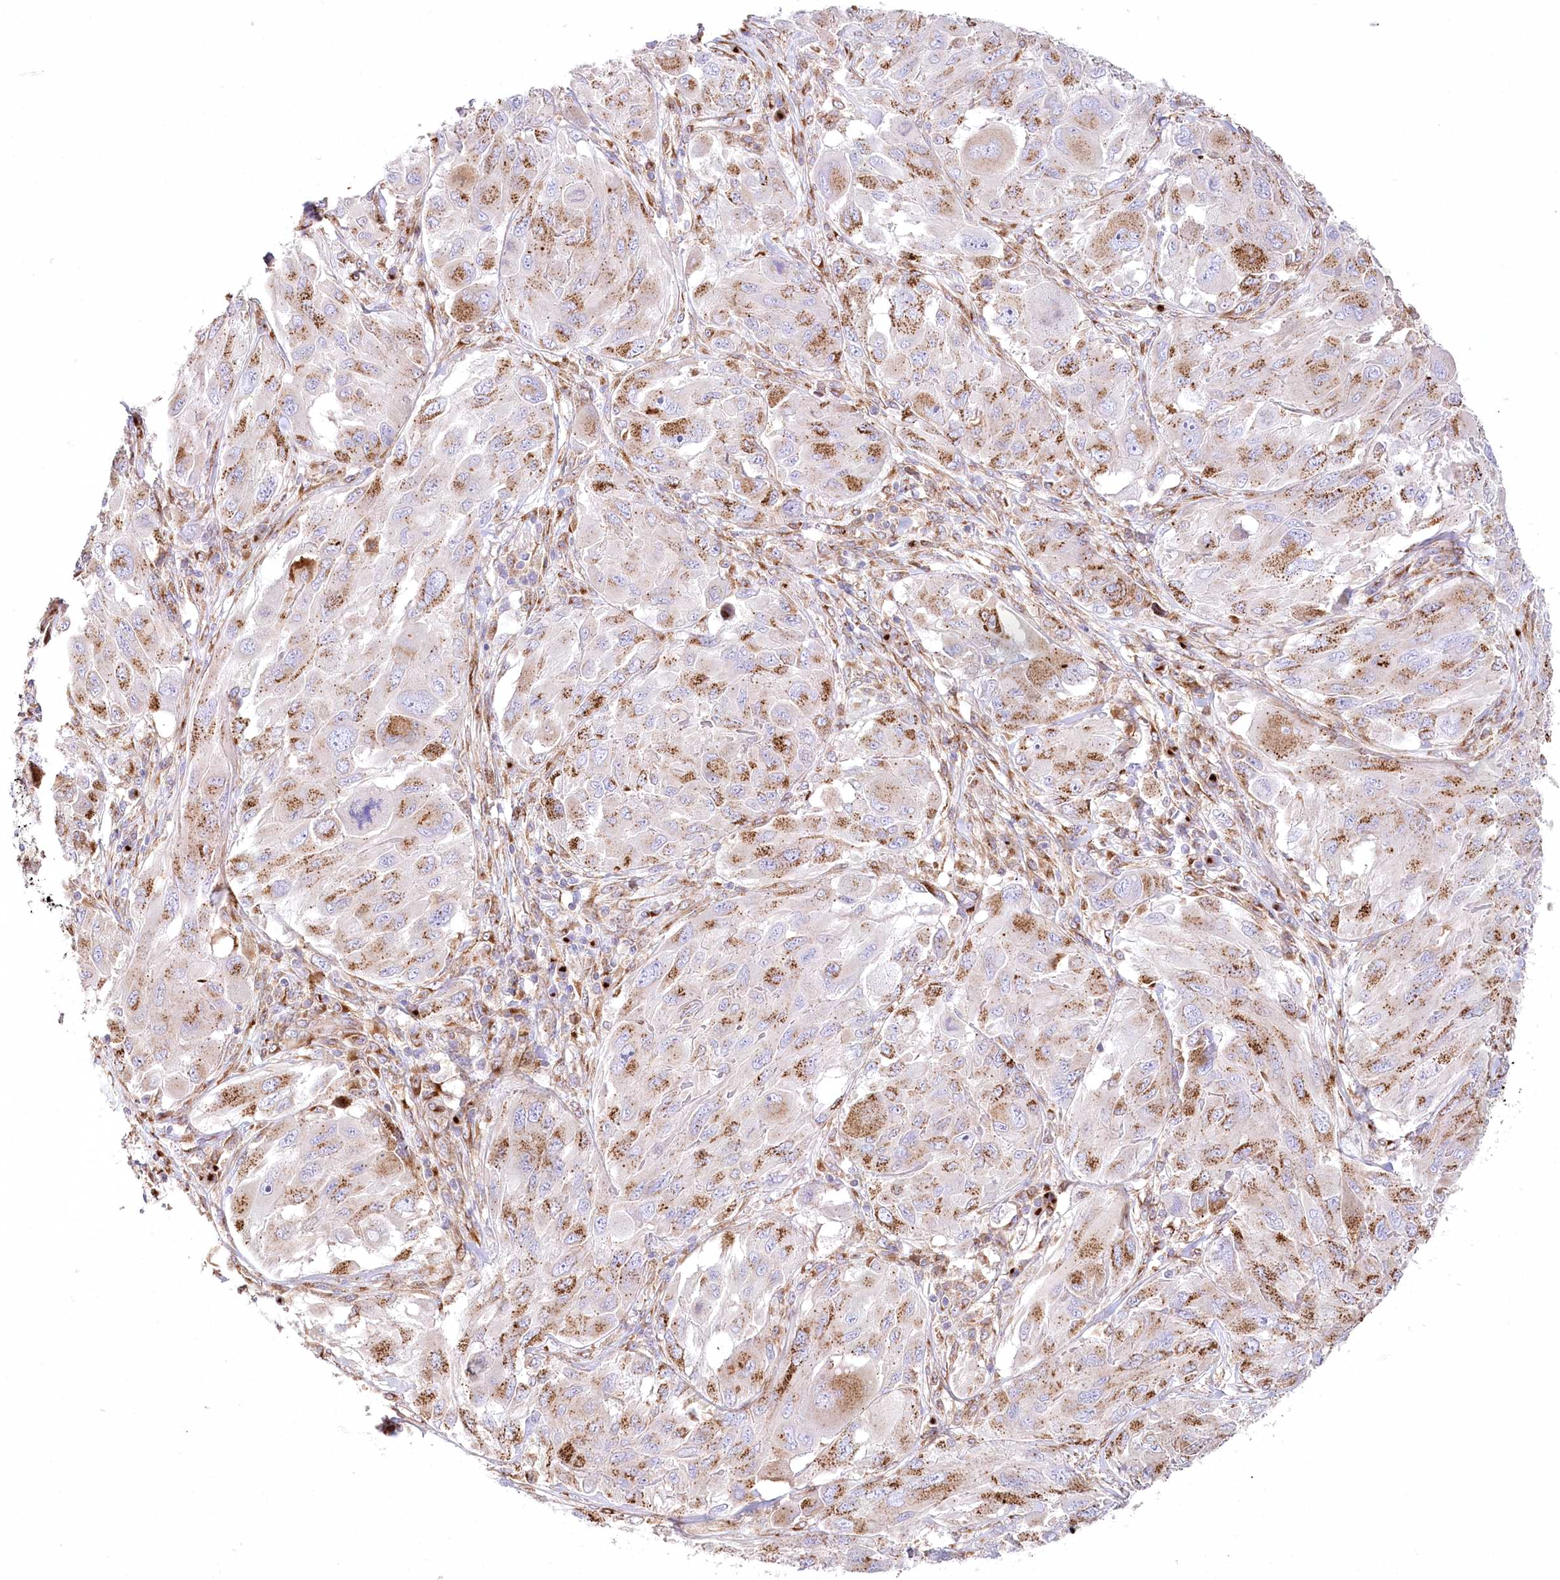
{"staining": {"intensity": "moderate", "quantity": ">75%", "location": "cytoplasmic/membranous"}, "tissue": "melanoma", "cell_type": "Tumor cells", "image_type": "cancer", "snomed": [{"axis": "morphology", "description": "Malignant melanoma, NOS"}, {"axis": "topography", "description": "Skin"}], "caption": "Tumor cells reveal moderate cytoplasmic/membranous positivity in approximately >75% of cells in melanoma.", "gene": "ABRAXAS2", "patient": {"sex": "female", "age": 91}}